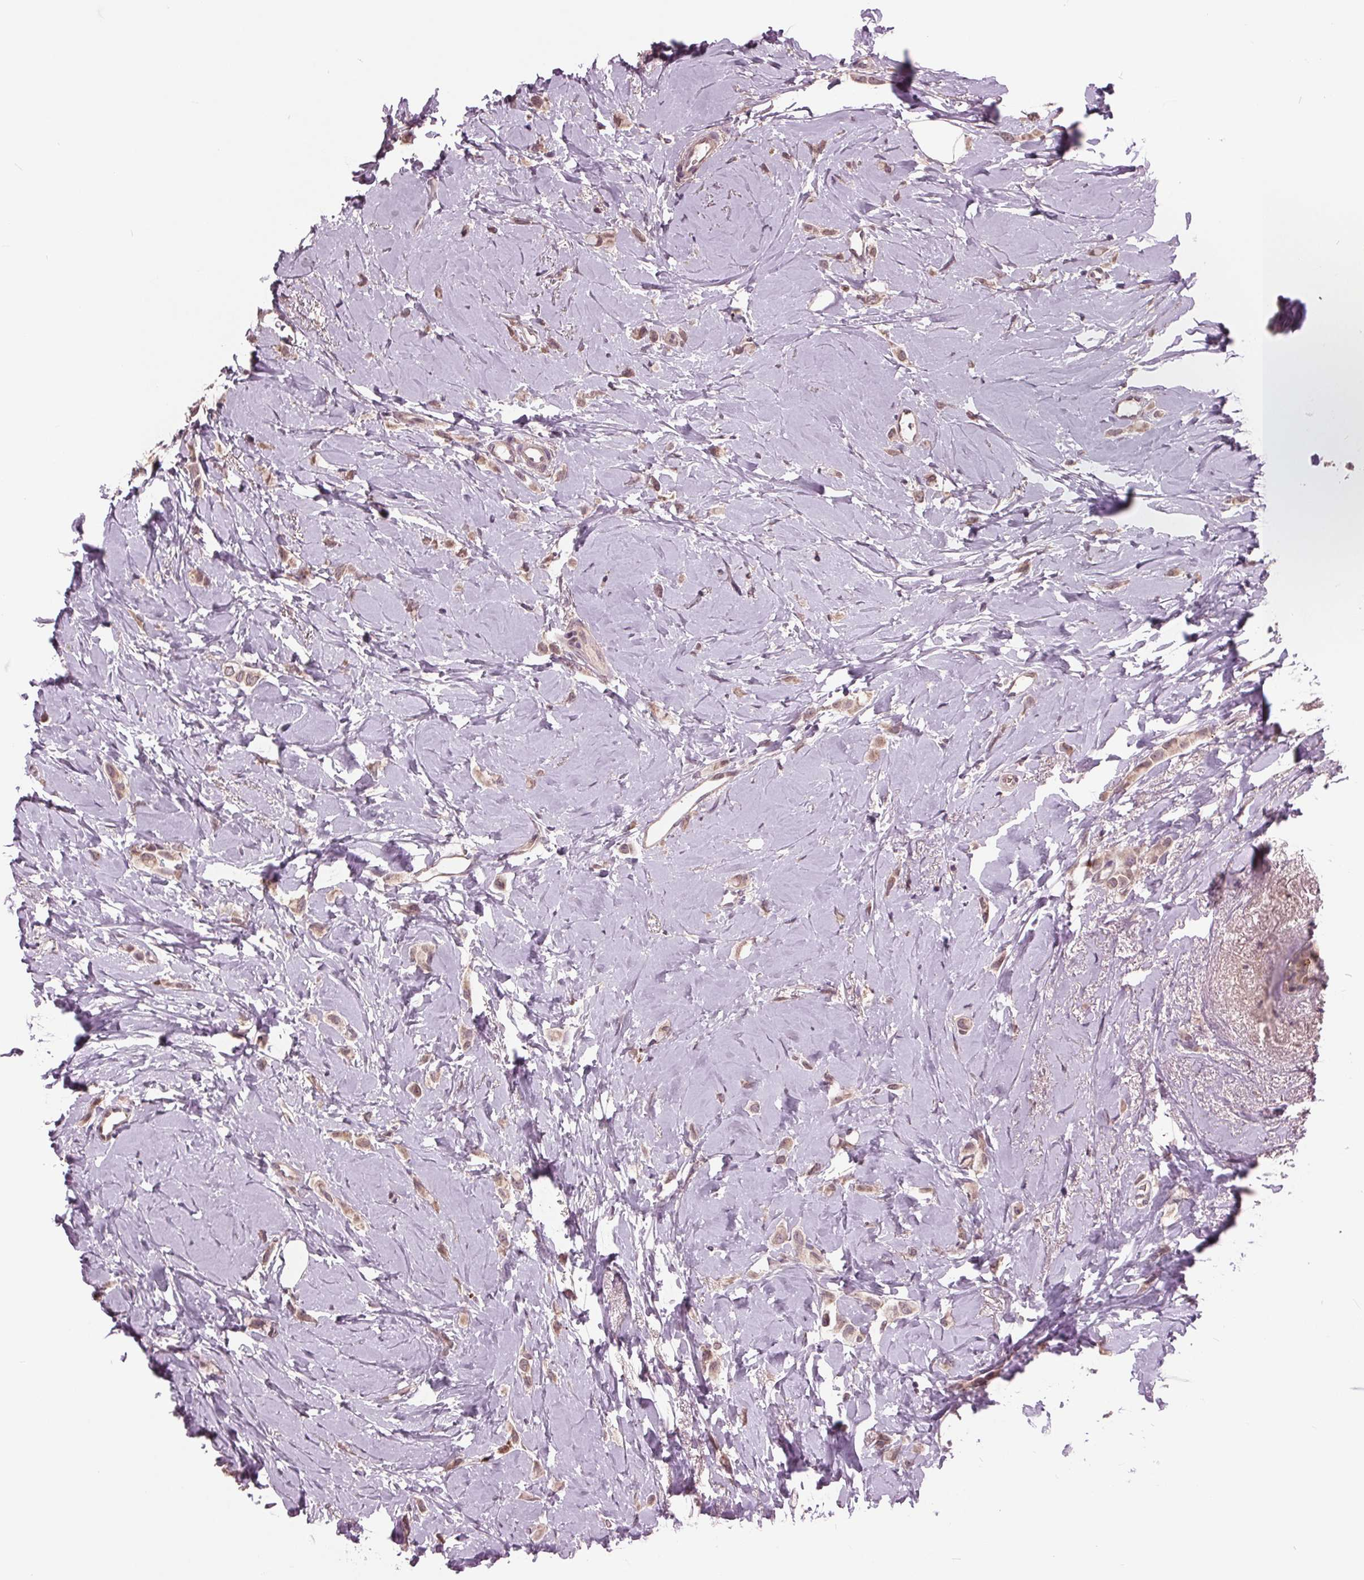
{"staining": {"intensity": "weak", "quantity": ">75%", "location": "cytoplasmic/membranous,nuclear"}, "tissue": "breast cancer", "cell_type": "Tumor cells", "image_type": "cancer", "snomed": [{"axis": "morphology", "description": "Lobular carcinoma"}, {"axis": "topography", "description": "Breast"}], "caption": "Weak cytoplasmic/membranous and nuclear positivity is present in approximately >75% of tumor cells in breast cancer.", "gene": "MAPK8", "patient": {"sex": "female", "age": 66}}